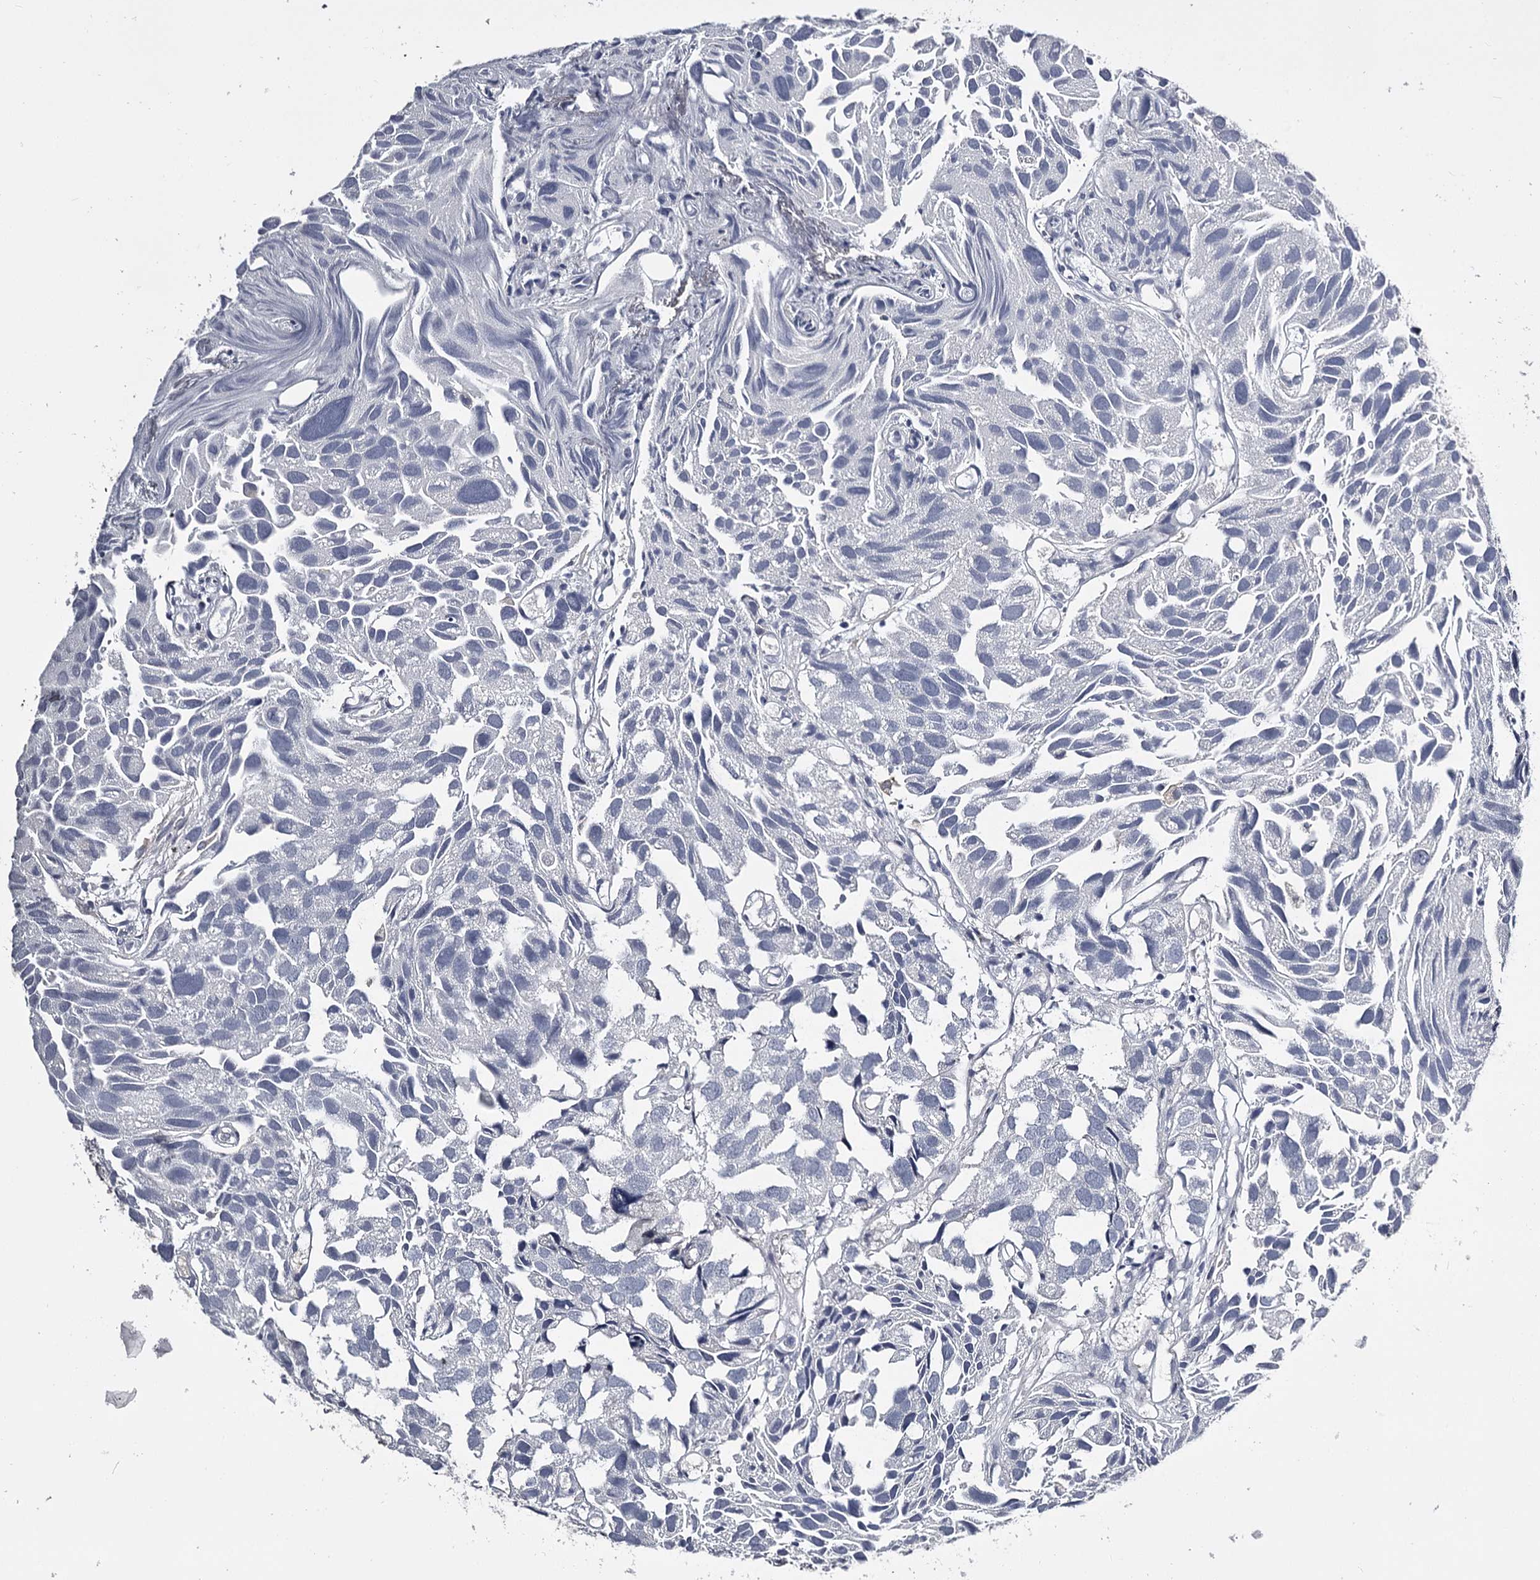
{"staining": {"intensity": "negative", "quantity": "none", "location": "none"}, "tissue": "urothelial cancer", "cell_type": "Tumor cells", "image_type": "cancer", "snomed": [{"axis": "morphology", "description": "Urothelial carcinoma, High grade"}, {"axis": "topography", "description": "Urinary bladder"}], "caption": "This is an immunohistochemistry histopathology image of human urothelial carcinoma (high-grade). There is no positivity in tumor cells.", "gene": "GSTO1", "patient": {"sex": "female", "age": 75}}